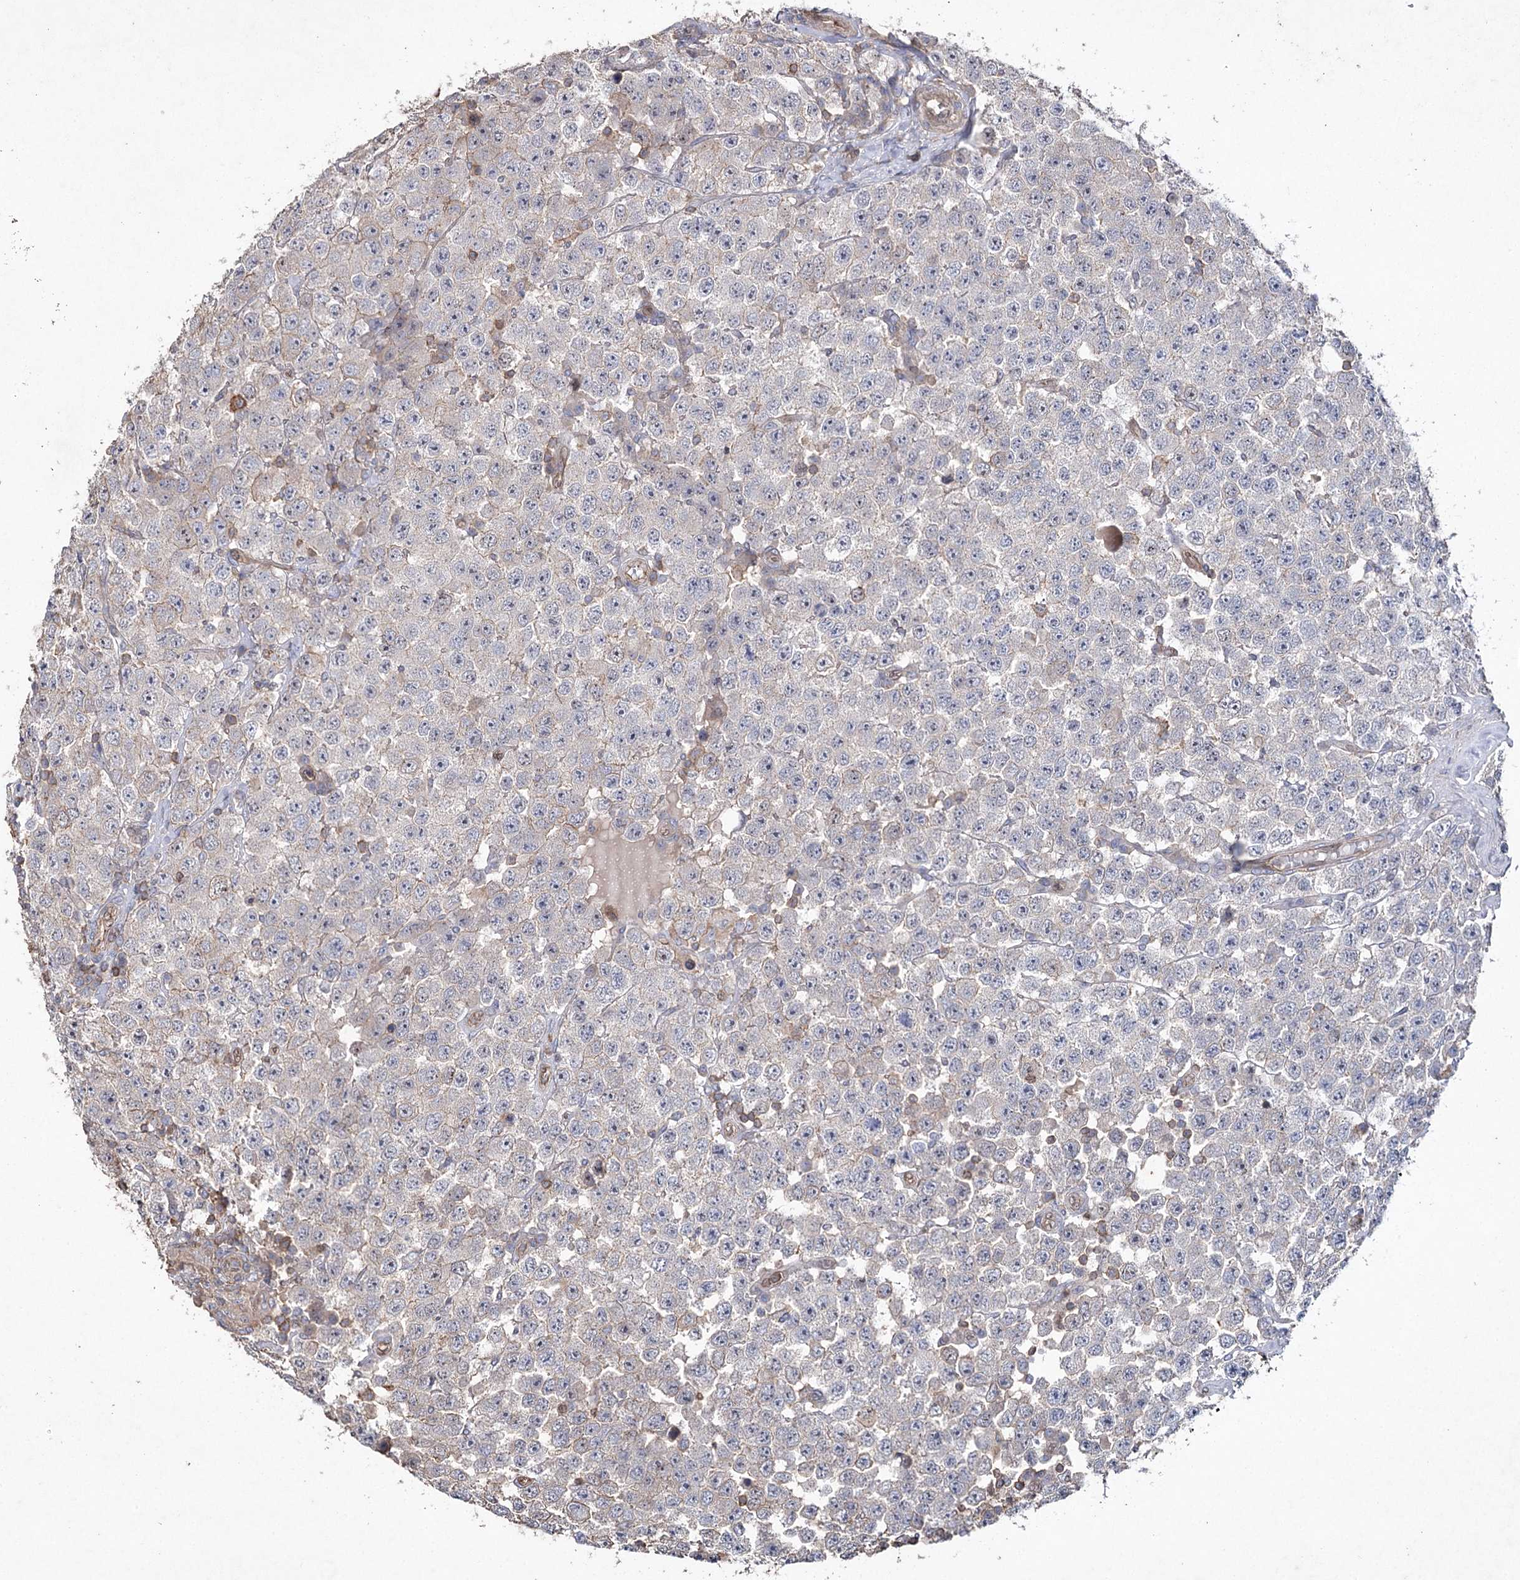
{"staining": {"intensity": "negative", "quantity": "none", "location": "none"}, "tissue": "testis cancer", "cell_type": "Tumor cells", "image_type": "cancer", "snomed": [{"axis": "morphology", "description": "Seminoma, NOS"}, {"axis": "topography", "description": "Testis"}], "caption": "Immunohistochemical staining of testis cancer exhibits no significant positivity in tumor cells. (Stains: DAB (3,3'-diaminobenzidine) immunohistochemistry (IHC) with hematoxylin counter stain, Microscopy: brightfield microscopy at high magnification).", "gene": "FAM13B", "patient": {"sex": "male", "age": 28}}